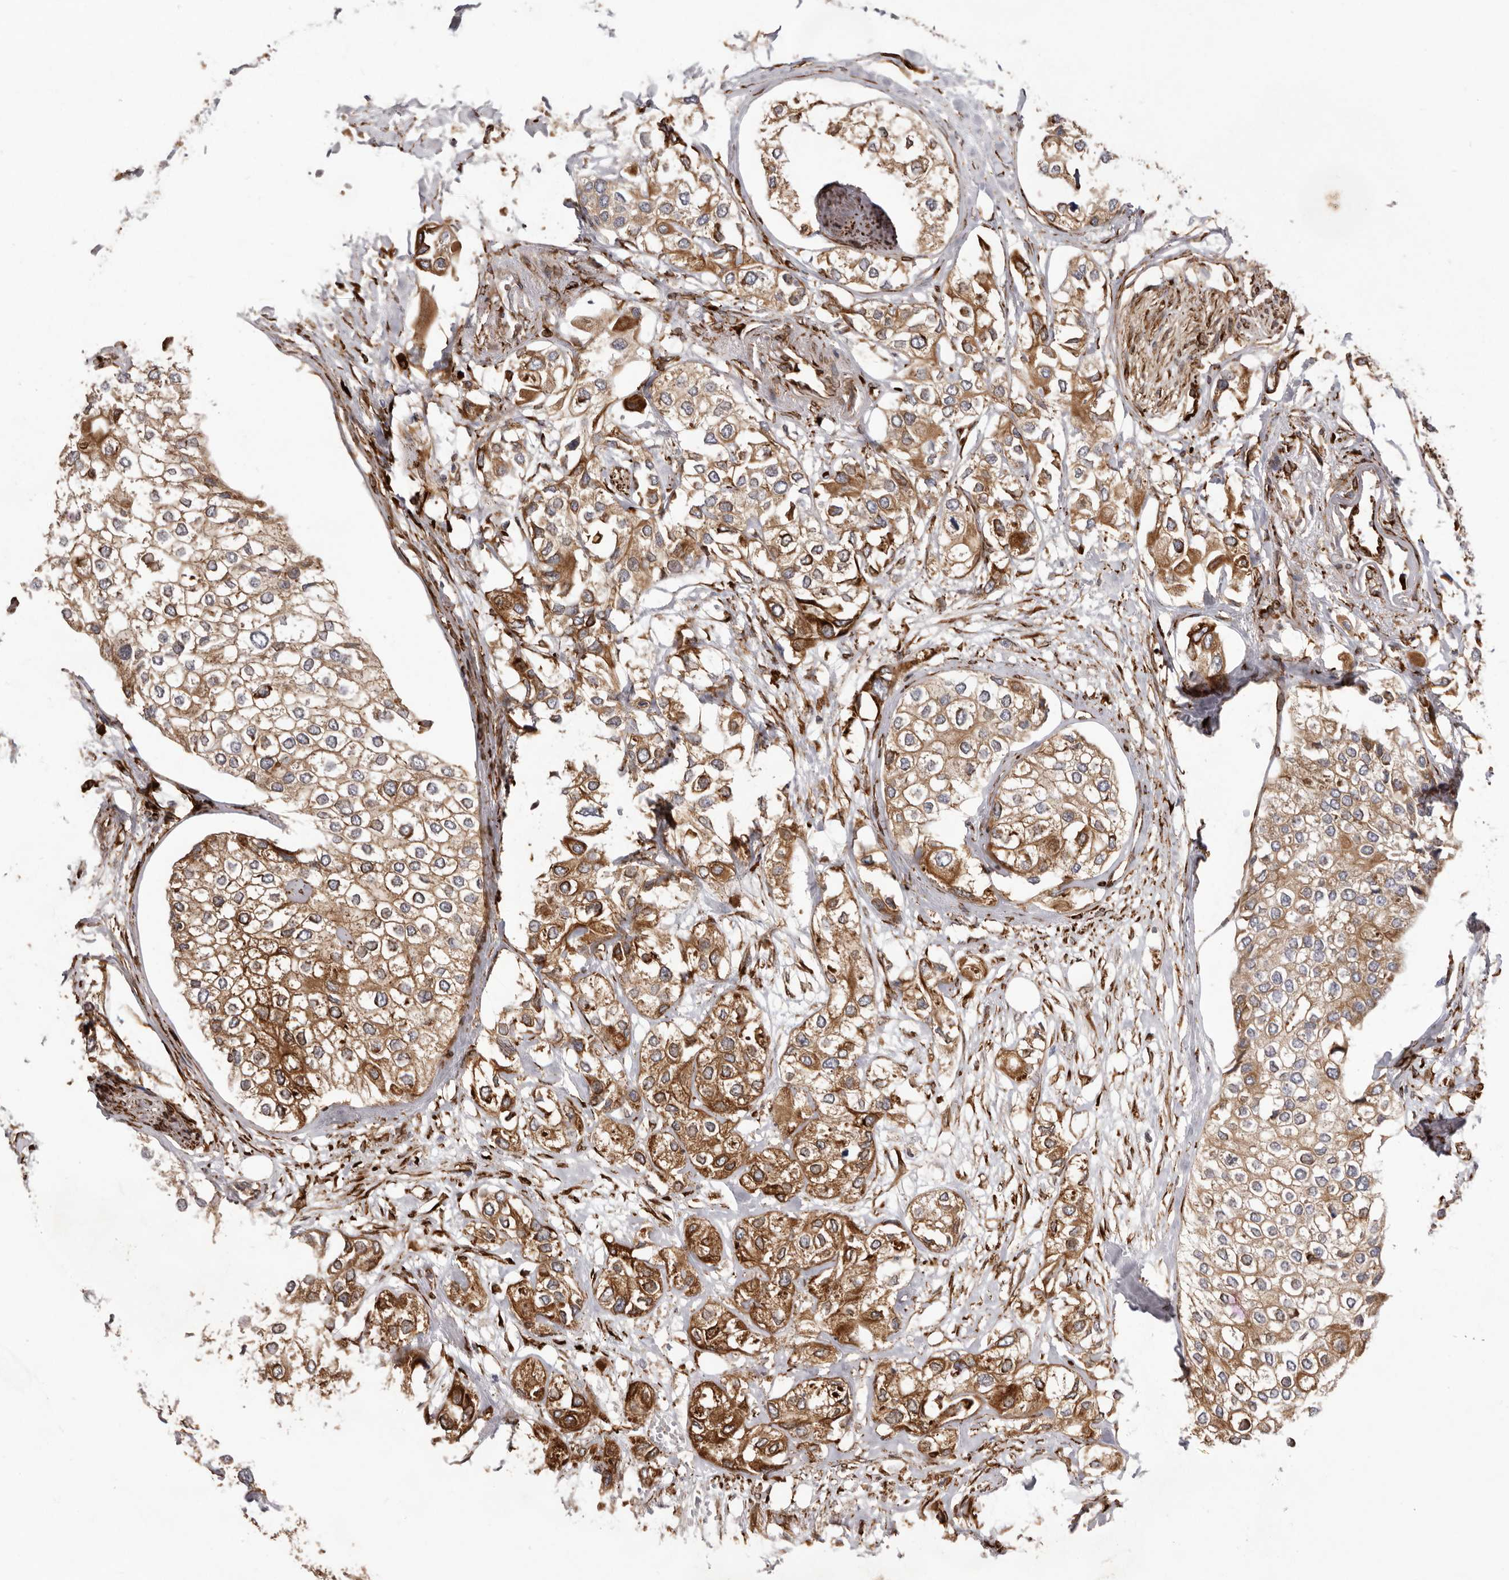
{"staining": {"intensity": "moderate", "quantity": ">75%", "location": "cytoplasmic/membranous"}, "tissue": "urothelial cancer", "cell_type": "Tumor cells", "image_type": "cancer", "snomed": [{"axis": "morphology", "description": "Urothelial carcinoma, High grade"}, {"axis": "topography", "description": "Urinary bladder"}], "caption": "Tumor cells demonstrate moderate cytoplasmic/membranous expression in about >75% of cells in high-grade urothelial carcinoma.", "gene": "WDTC1", "patient": {"sex": "male", "age": 64}}